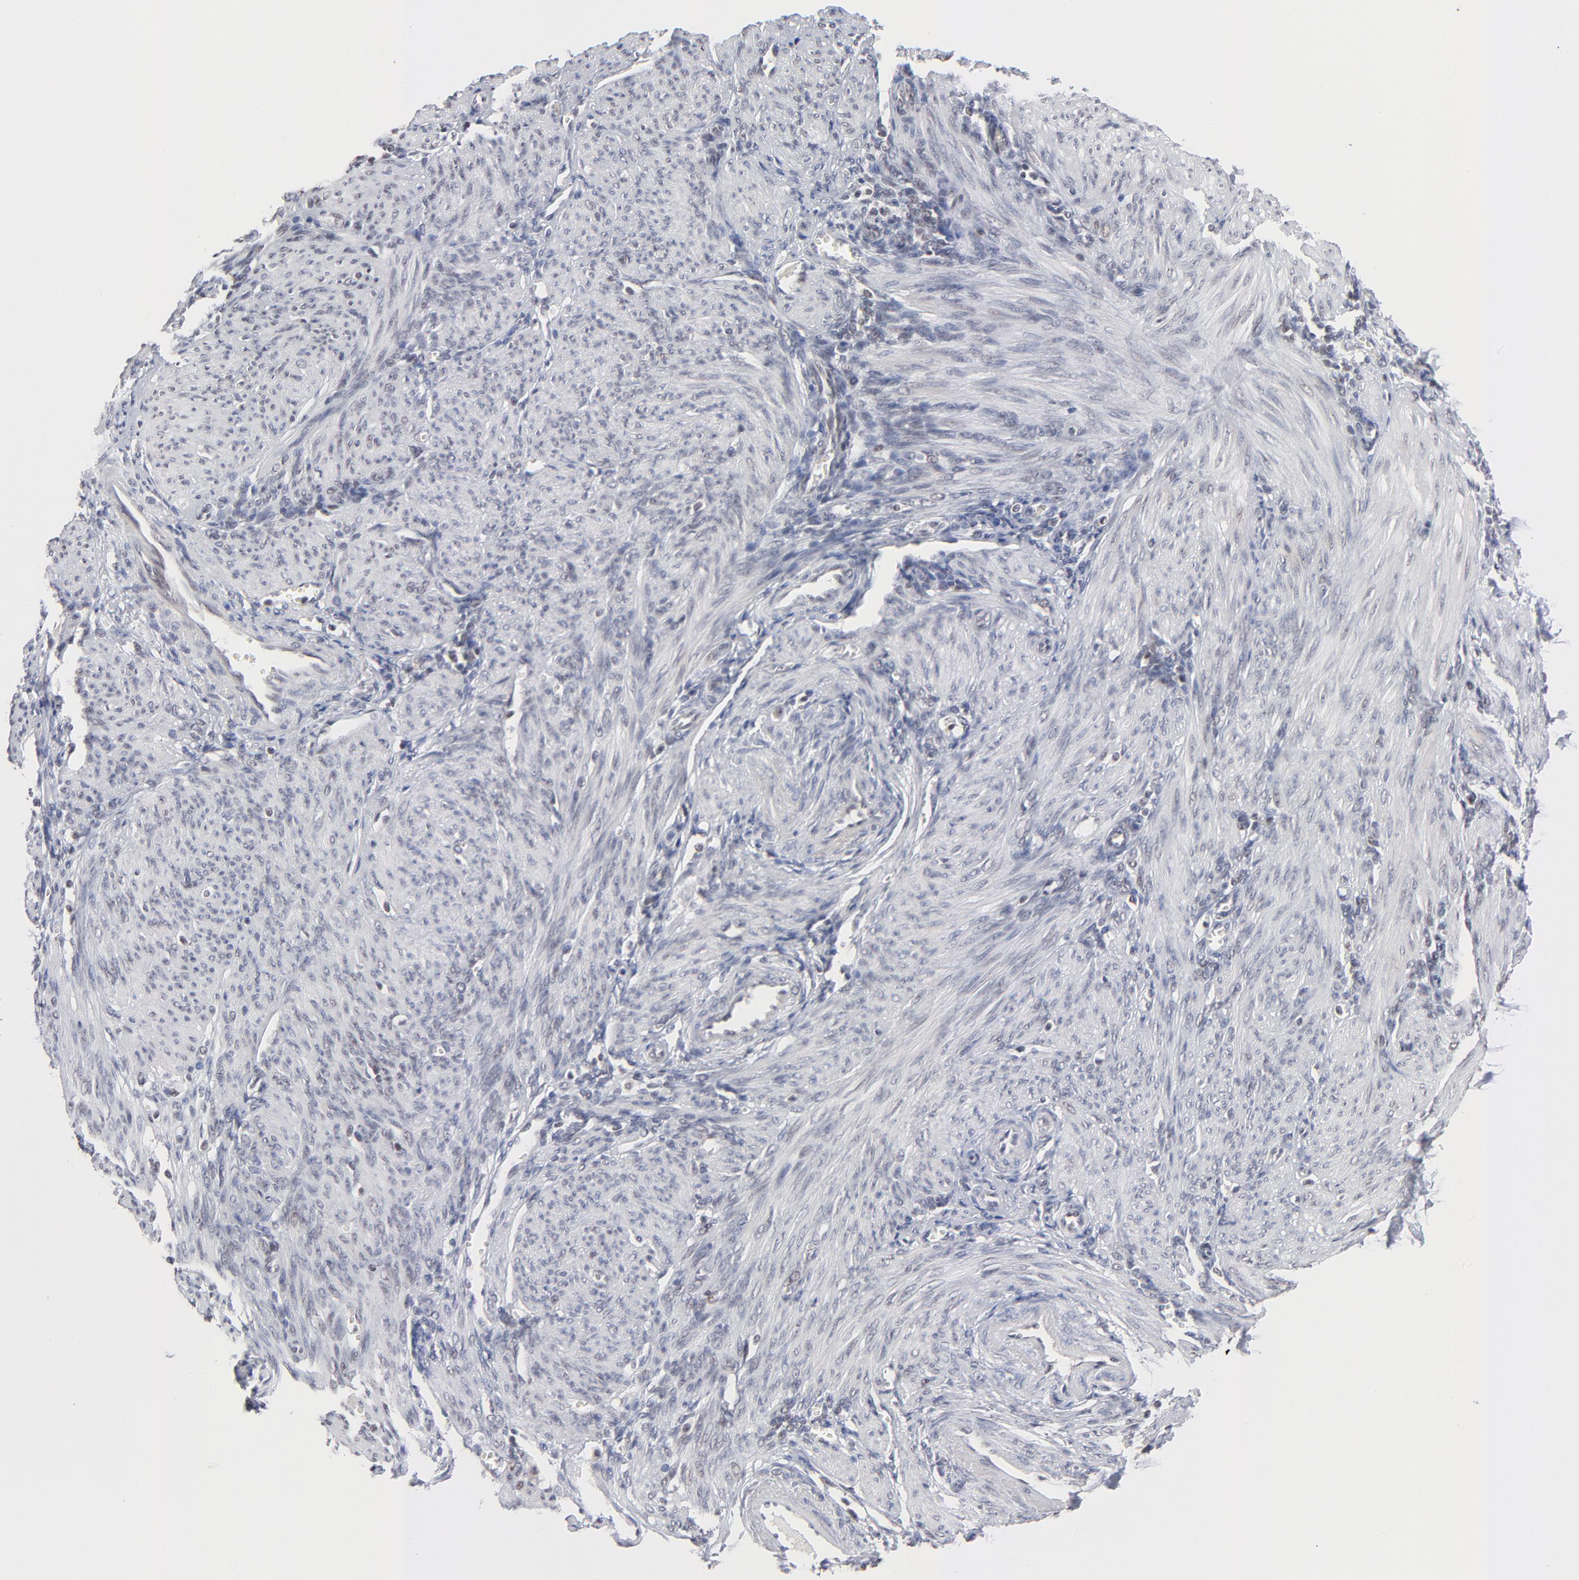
{"staining": {"intensity": "negative", "quantity": "none", "location": "none"}, "tissue": "endometrium", "cell_type": "Cells in endometrial stroma", "image_type": "normal", "snomed": [{"axis": "morphology", "description": "Normal tissue, NOS"}, {"axis": "topography", "description": "Endometrium"}], "caption": "The photomicrograph displays no significant positivity in cells in endometrial stroma of endometrium.", "gene": "MAX", "patient": {"sex": "female", "age": 72}}